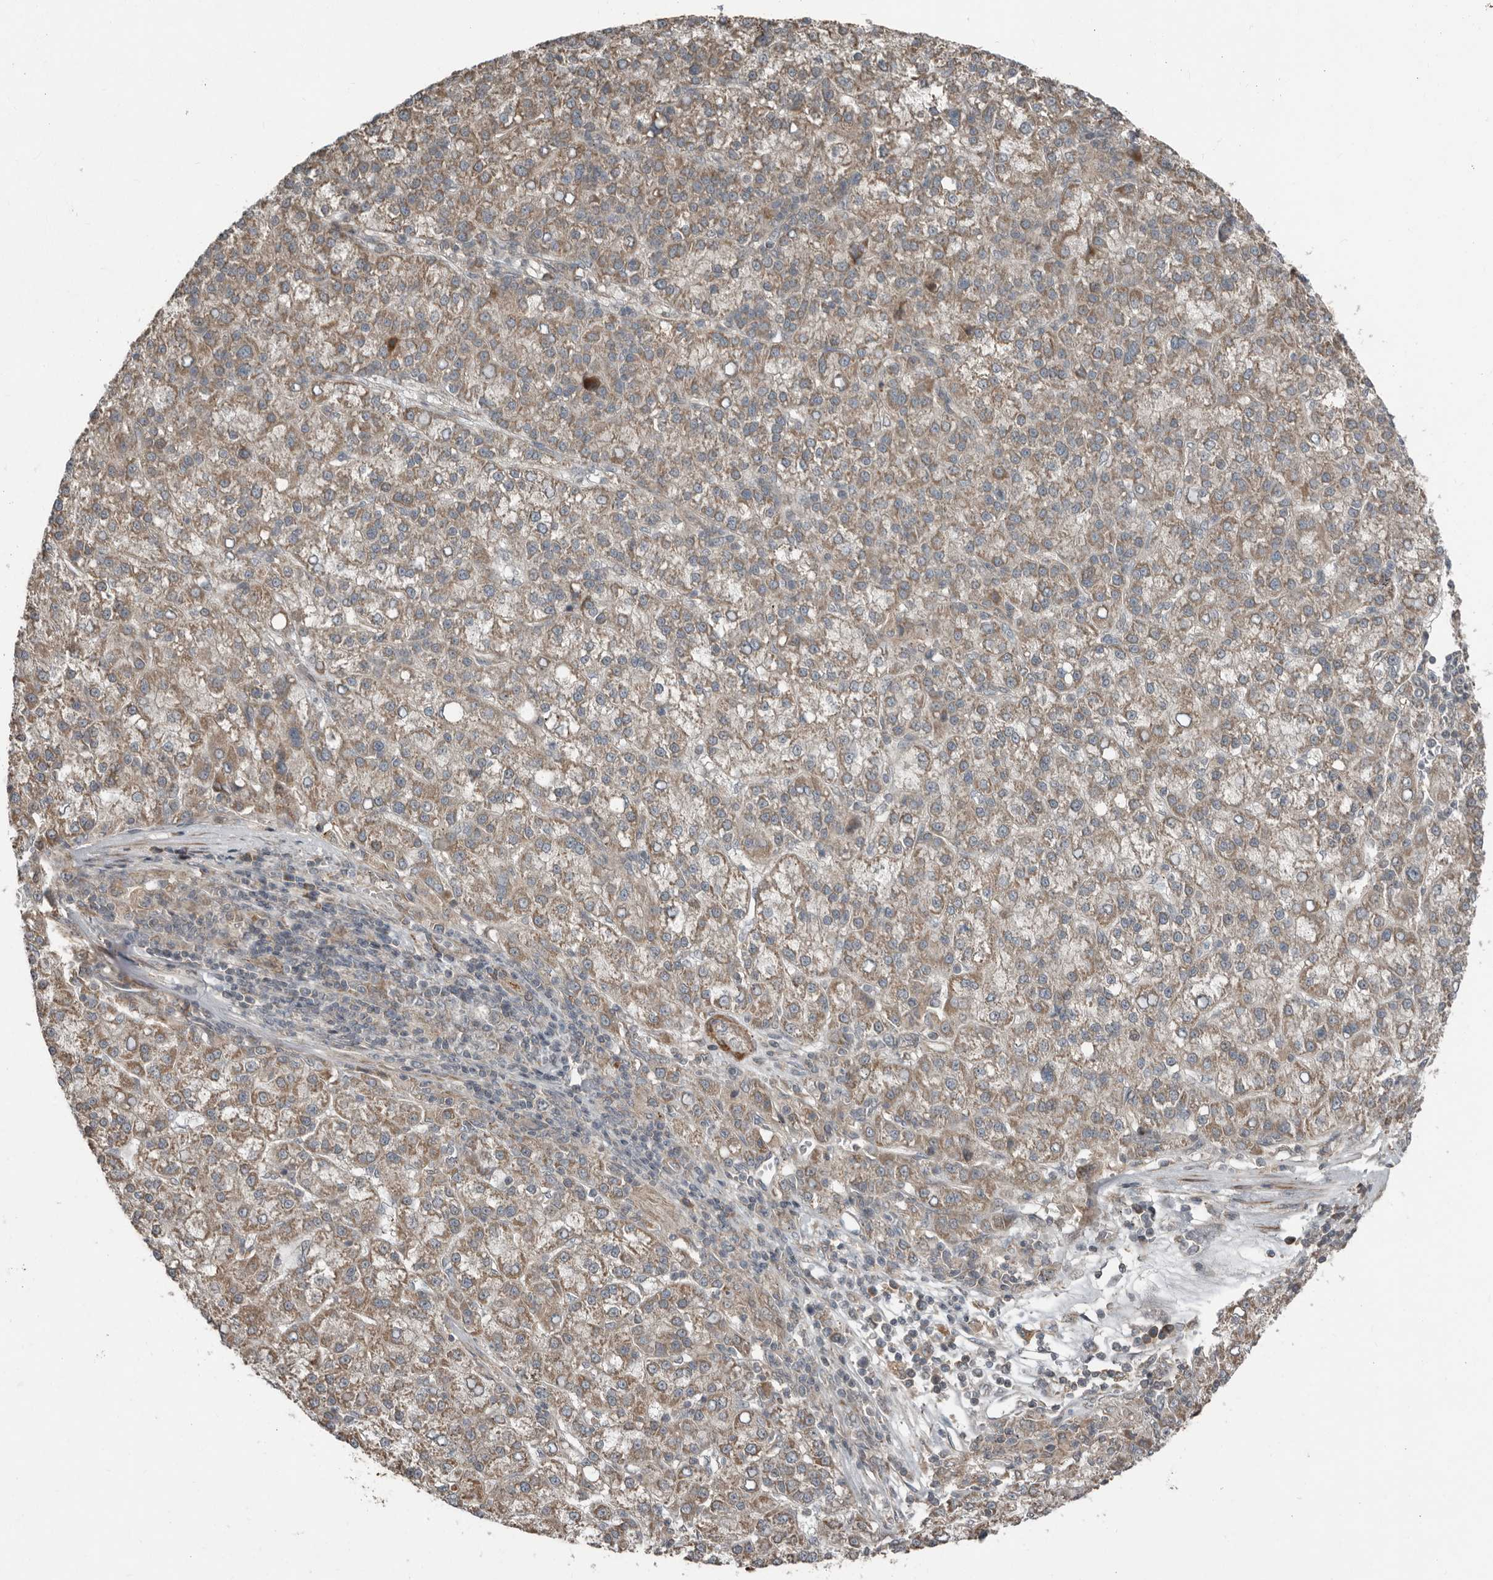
{"staining": {"intensity": "moderate", "quantity": ">75%", "location": "cytoplasmic/membranous"}, "tissue": "liver cancer", "cell_type": "Tumor cells", "image_type": "cancer", "snomed": [{"axis": "morphology", "description": "Carcinoma, Hepatocellular, NOS"}, {"axis": "topography", "description": "Liver"}], "caption": "Immunohistochemistry (IHC) histopathology image of human hepatocellular carcinoma (liver) stained for a protein (brown), which reveals medium levels of moderate cytoplasmic/membranous expression in about >75% of tumor cells.", "gene": "SLC6A7", "patient": {"sex": "female", "age": 58}}